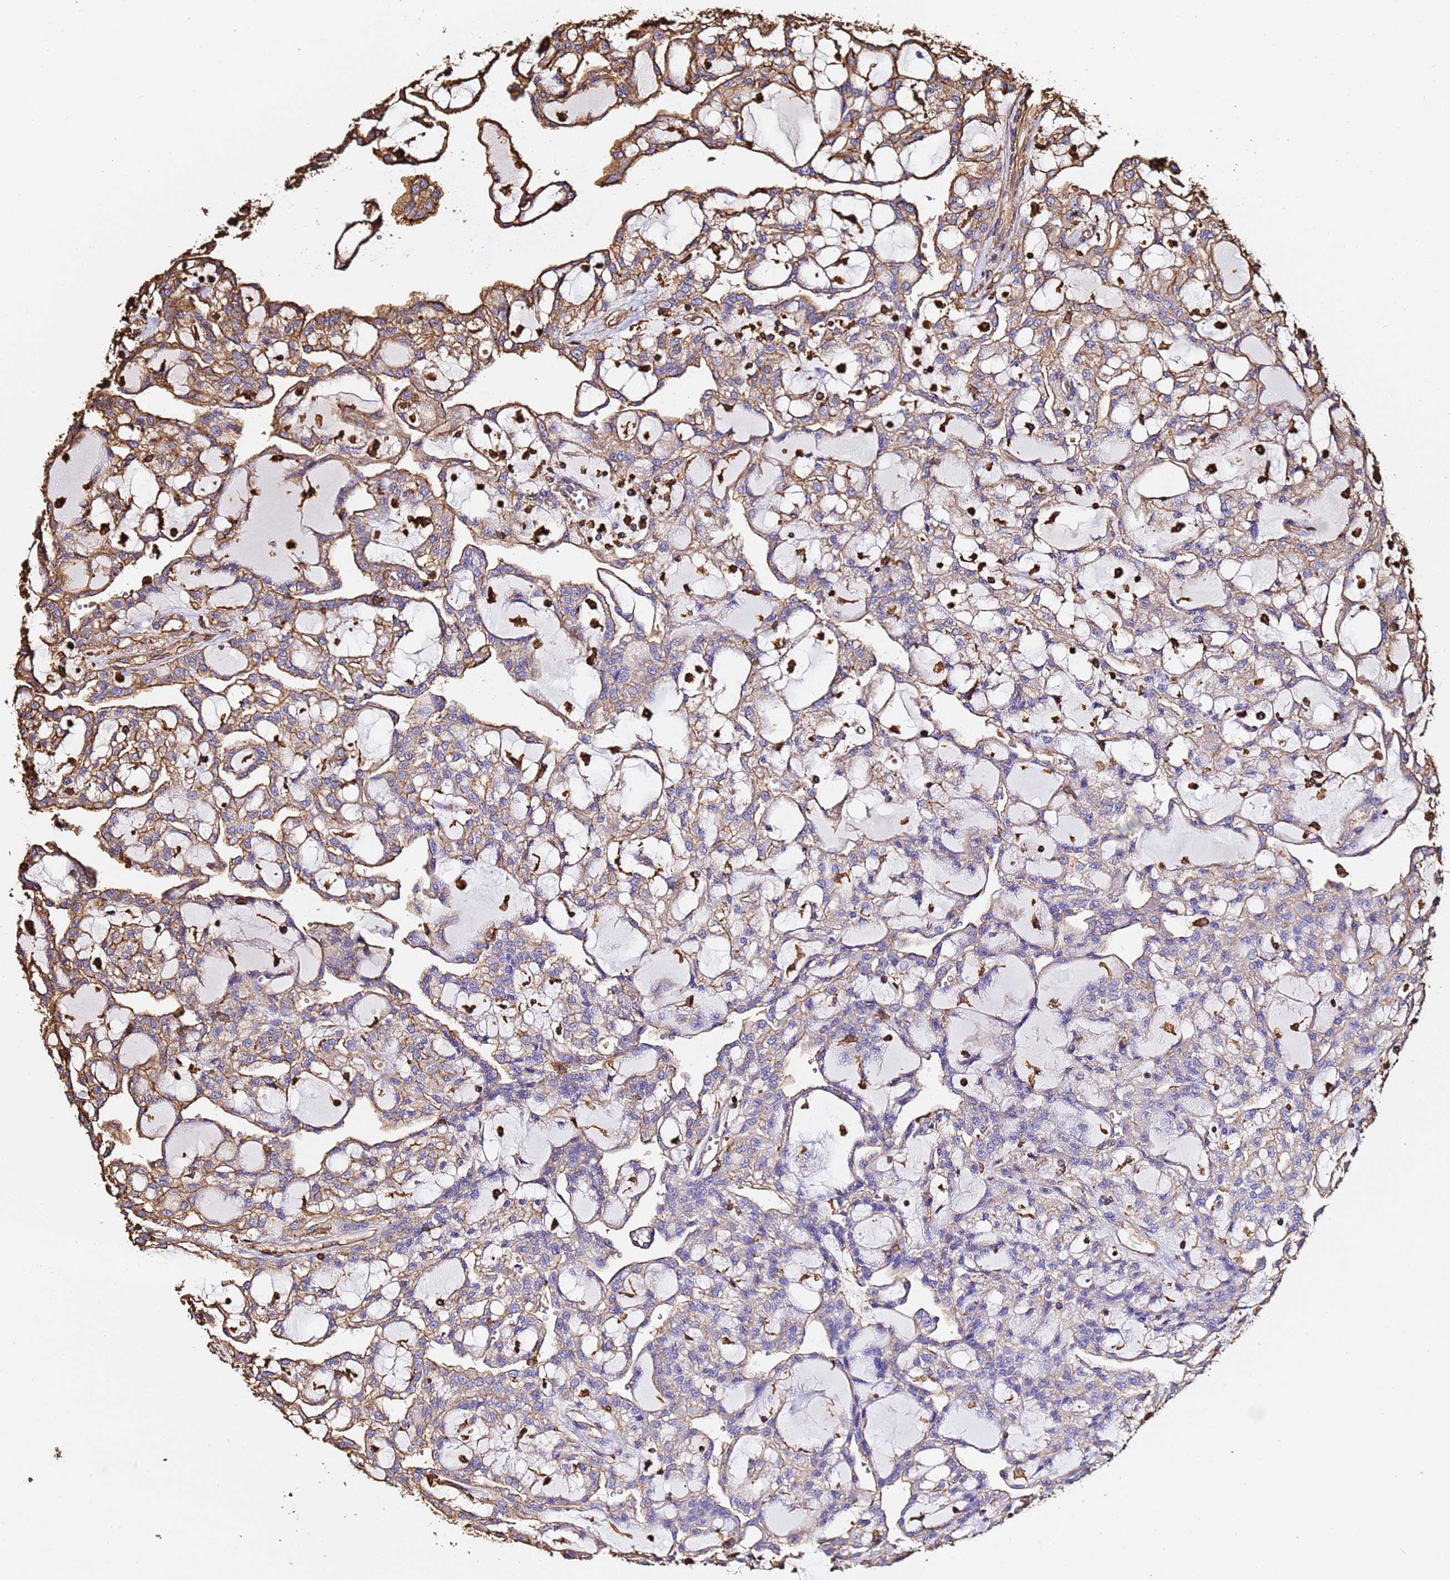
{"staining": {"intensity": "moderate", "quantity": "<25%", "location": "cytoplasmic/membranous"}, "tissue": "renal cancer", "cell_type": "Tumor cells", "image_type": "cancer", "snomed": [{"axis": "morphology", "description": "Adenocarcinoma, NOS"}, {"axis": "topography", "description": "Kidney"}], "caption": "Immunohistochemistry (DAB (3,3'-diaminobenzidine)) staining of human renal adenocarcinoma demonstrates moderate cytoplasmic/membranous protein positivity in approximately <25% of tumor cells.", "gene": "ACTB", "patient": {"sex": "male", "age": 63}}